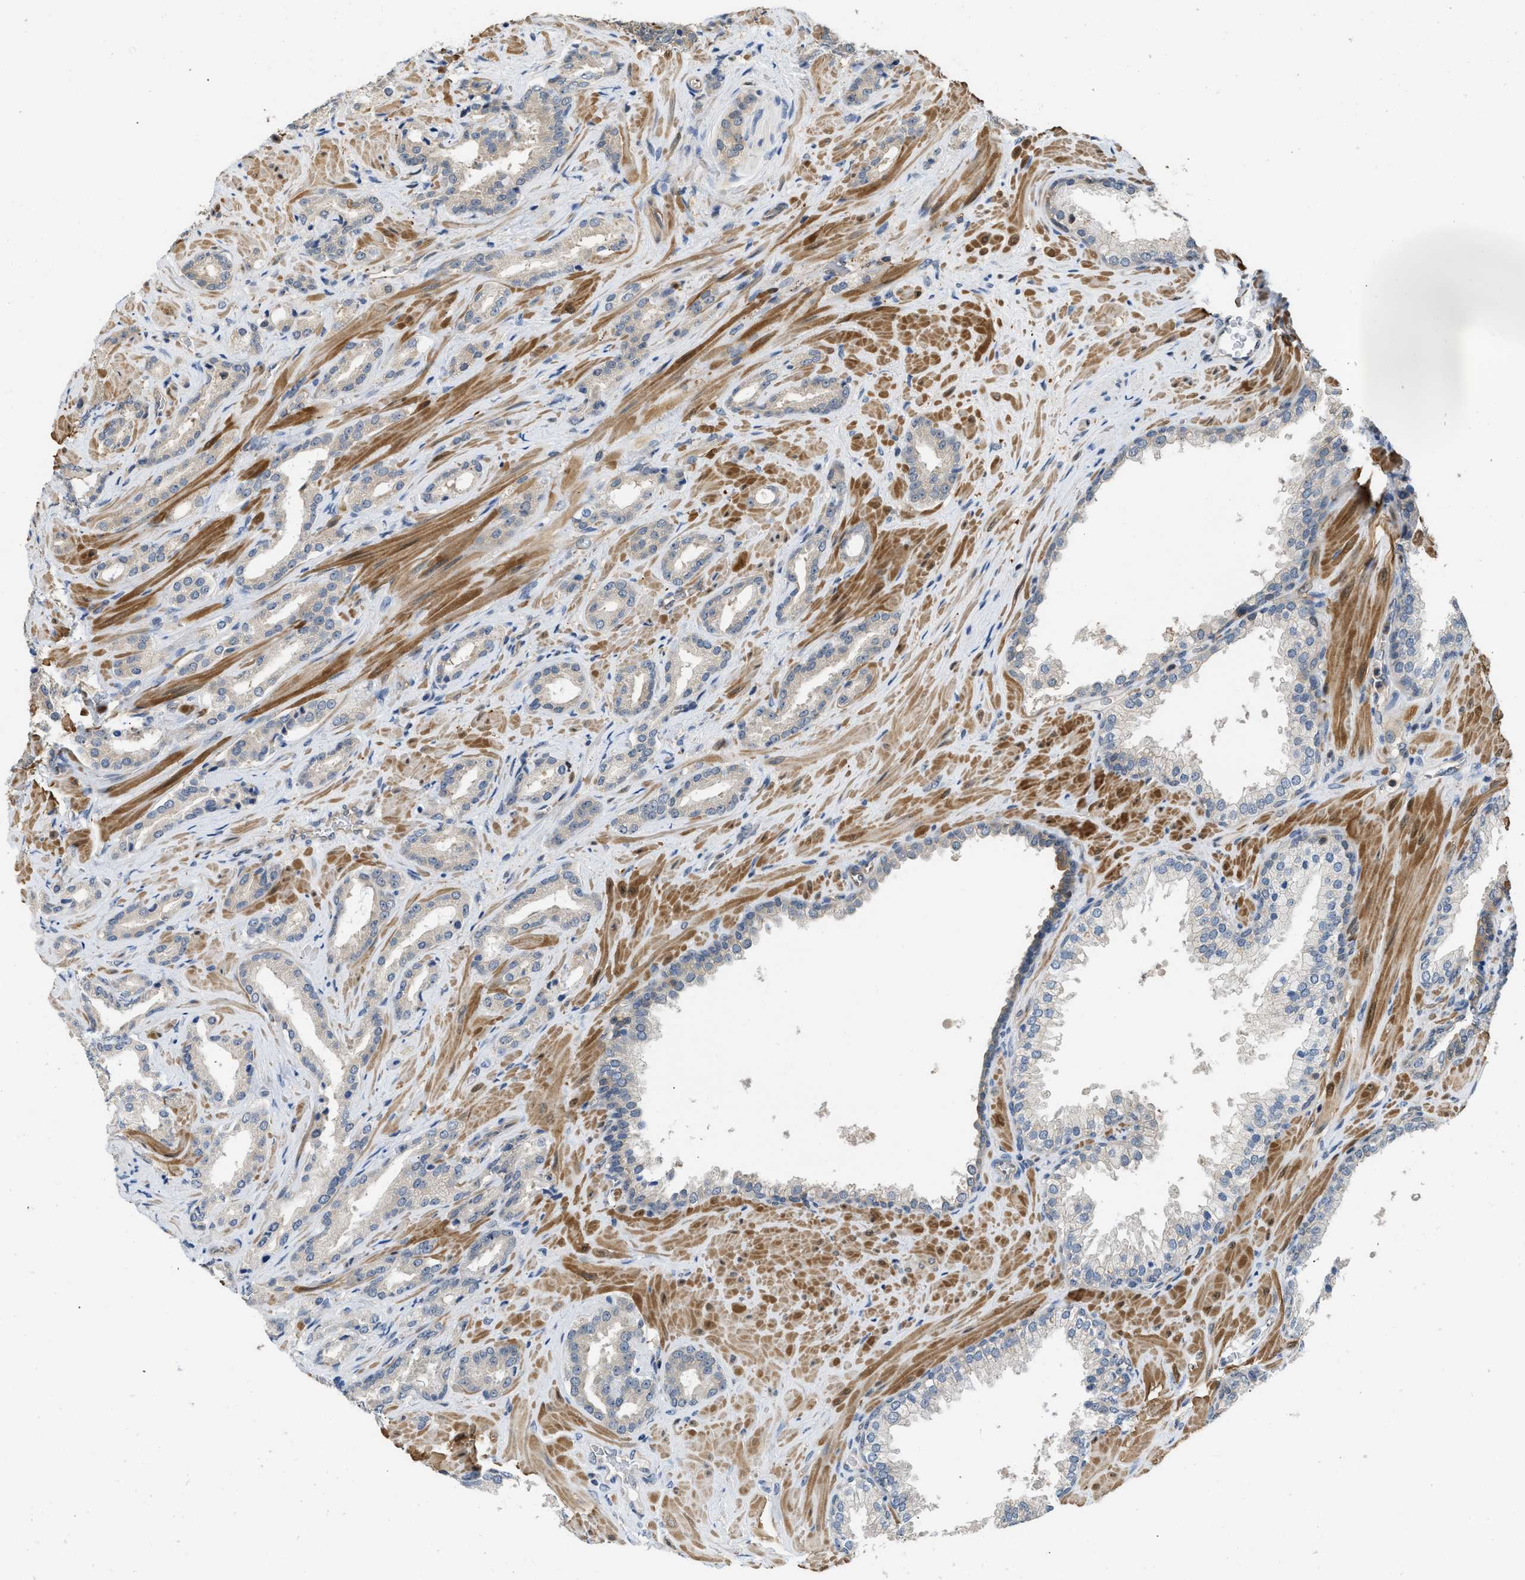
{"staining": {"intensity": "weak", "quantity": "<25%", "location": "cytoplasmic/membranous"}, "tissue": "prostate cancer", "cell_type": "Tumor cells", "image_type": "cancer", "snomed": [{"axis": "morphology", "description": "Adenocarcinoma, High grade"}, {"axis": "topography", "description": "Prostate"}], "caption": "Immunohistochemistry (IHC) of human prostate cancer (high-grade adenocarcinoma) shows no staining in tumor cells. (Immunohistochemistry, brightfield microscopy, high magnification).", "gene": "TES", "patient": {"sex": "male", "age": 64}}